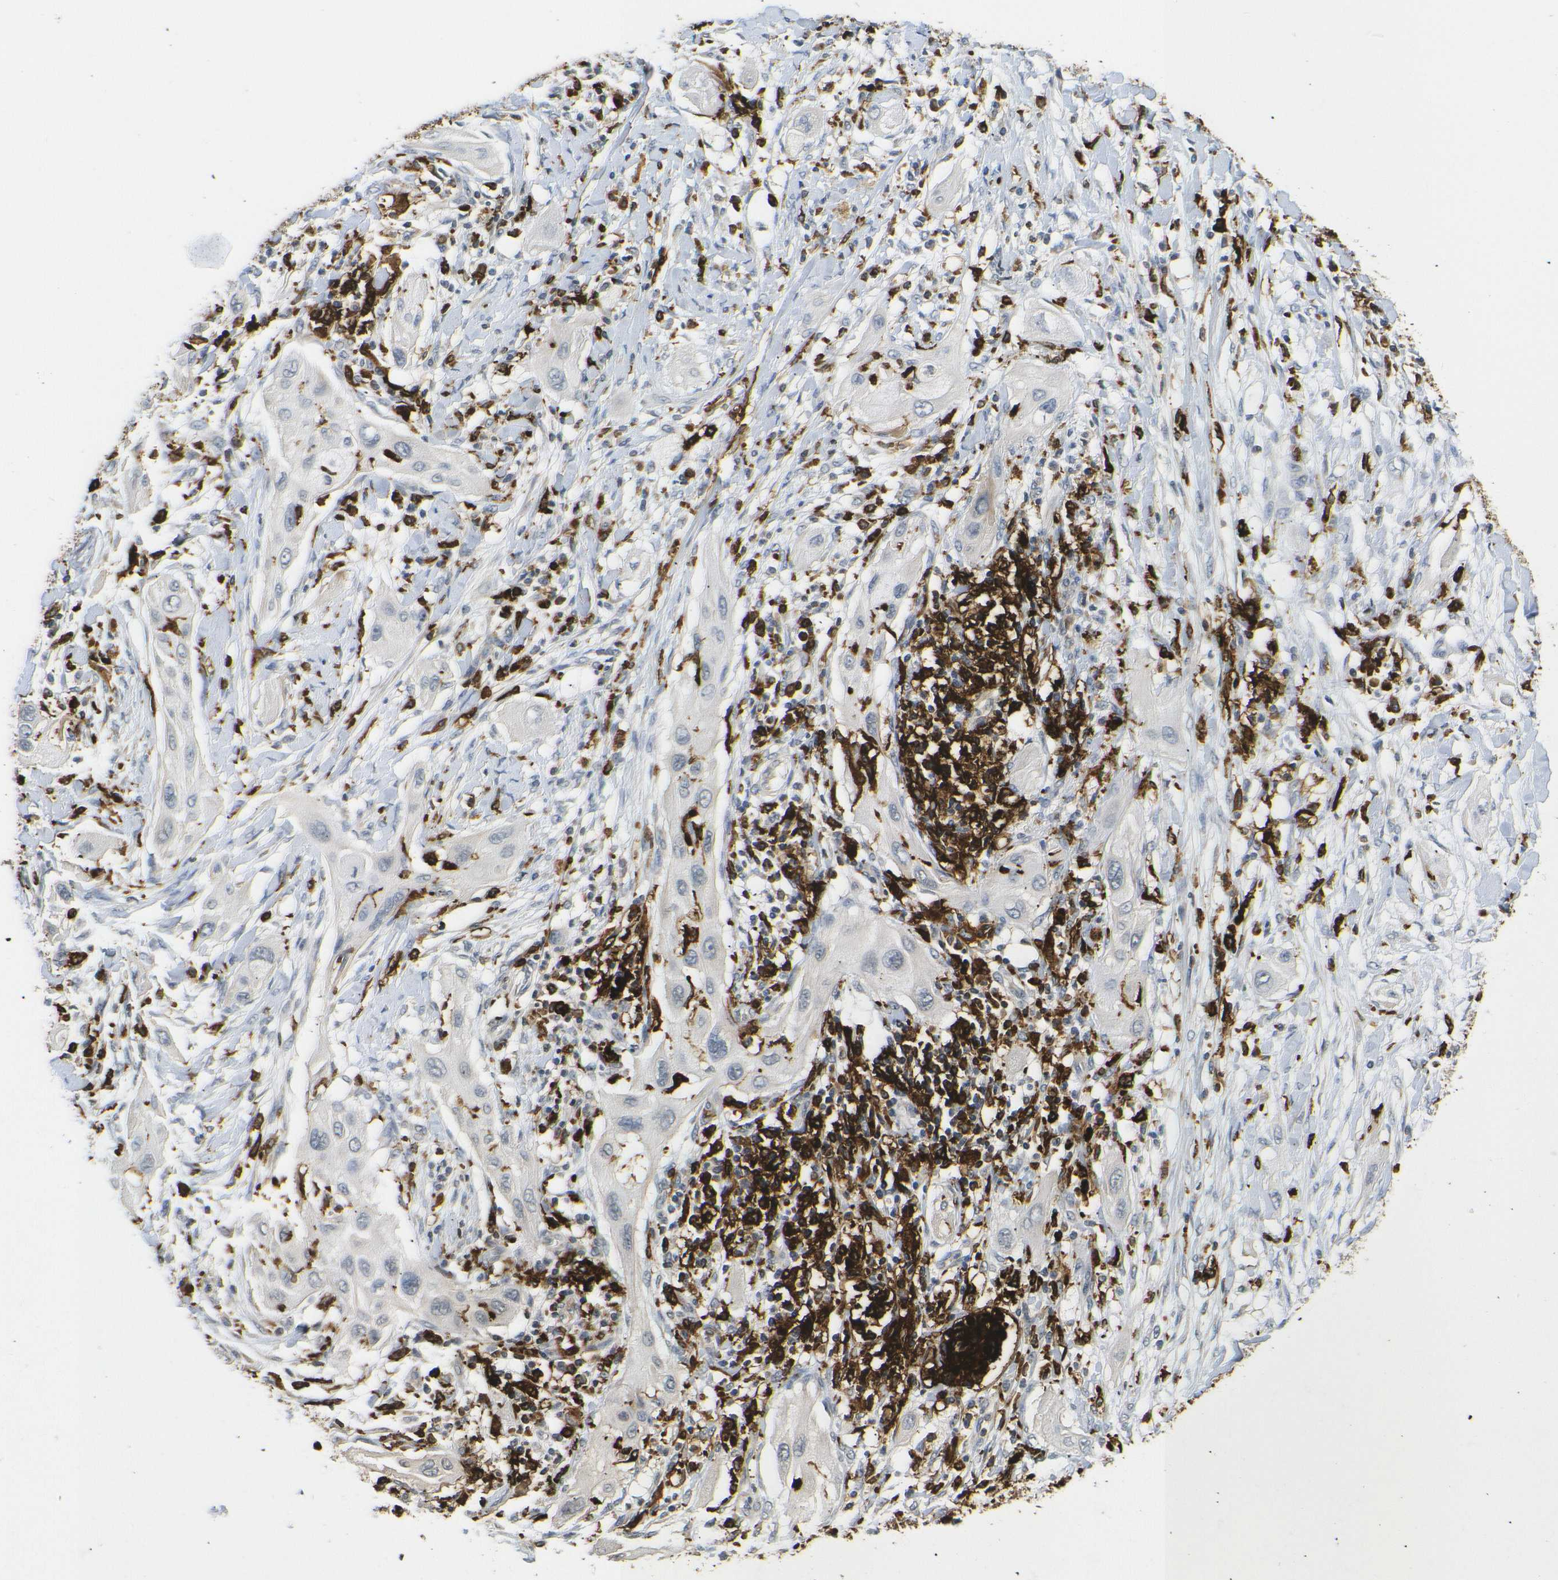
{"staining": {"intensity": "negative", "quantity": "none", "location": "none"}, "tissue": "lung cancer", "cell_type": "Tumor cells", "image_type": "cancer", "snomed": [{"axis": "morphology", "description": "Squamous cell carcinoma, NOS"}, {"axis": "topography", "description": "Lung"}], "caption": "A high-resolution histopathology image shows immunohistochemistry (IHC) staining of lung cancer (squamous cell carcinoma), which displays no significant staining in tumor cells.", "gene": "HLA-DQB1", "patient": {"sex": "female", "age": 47}}